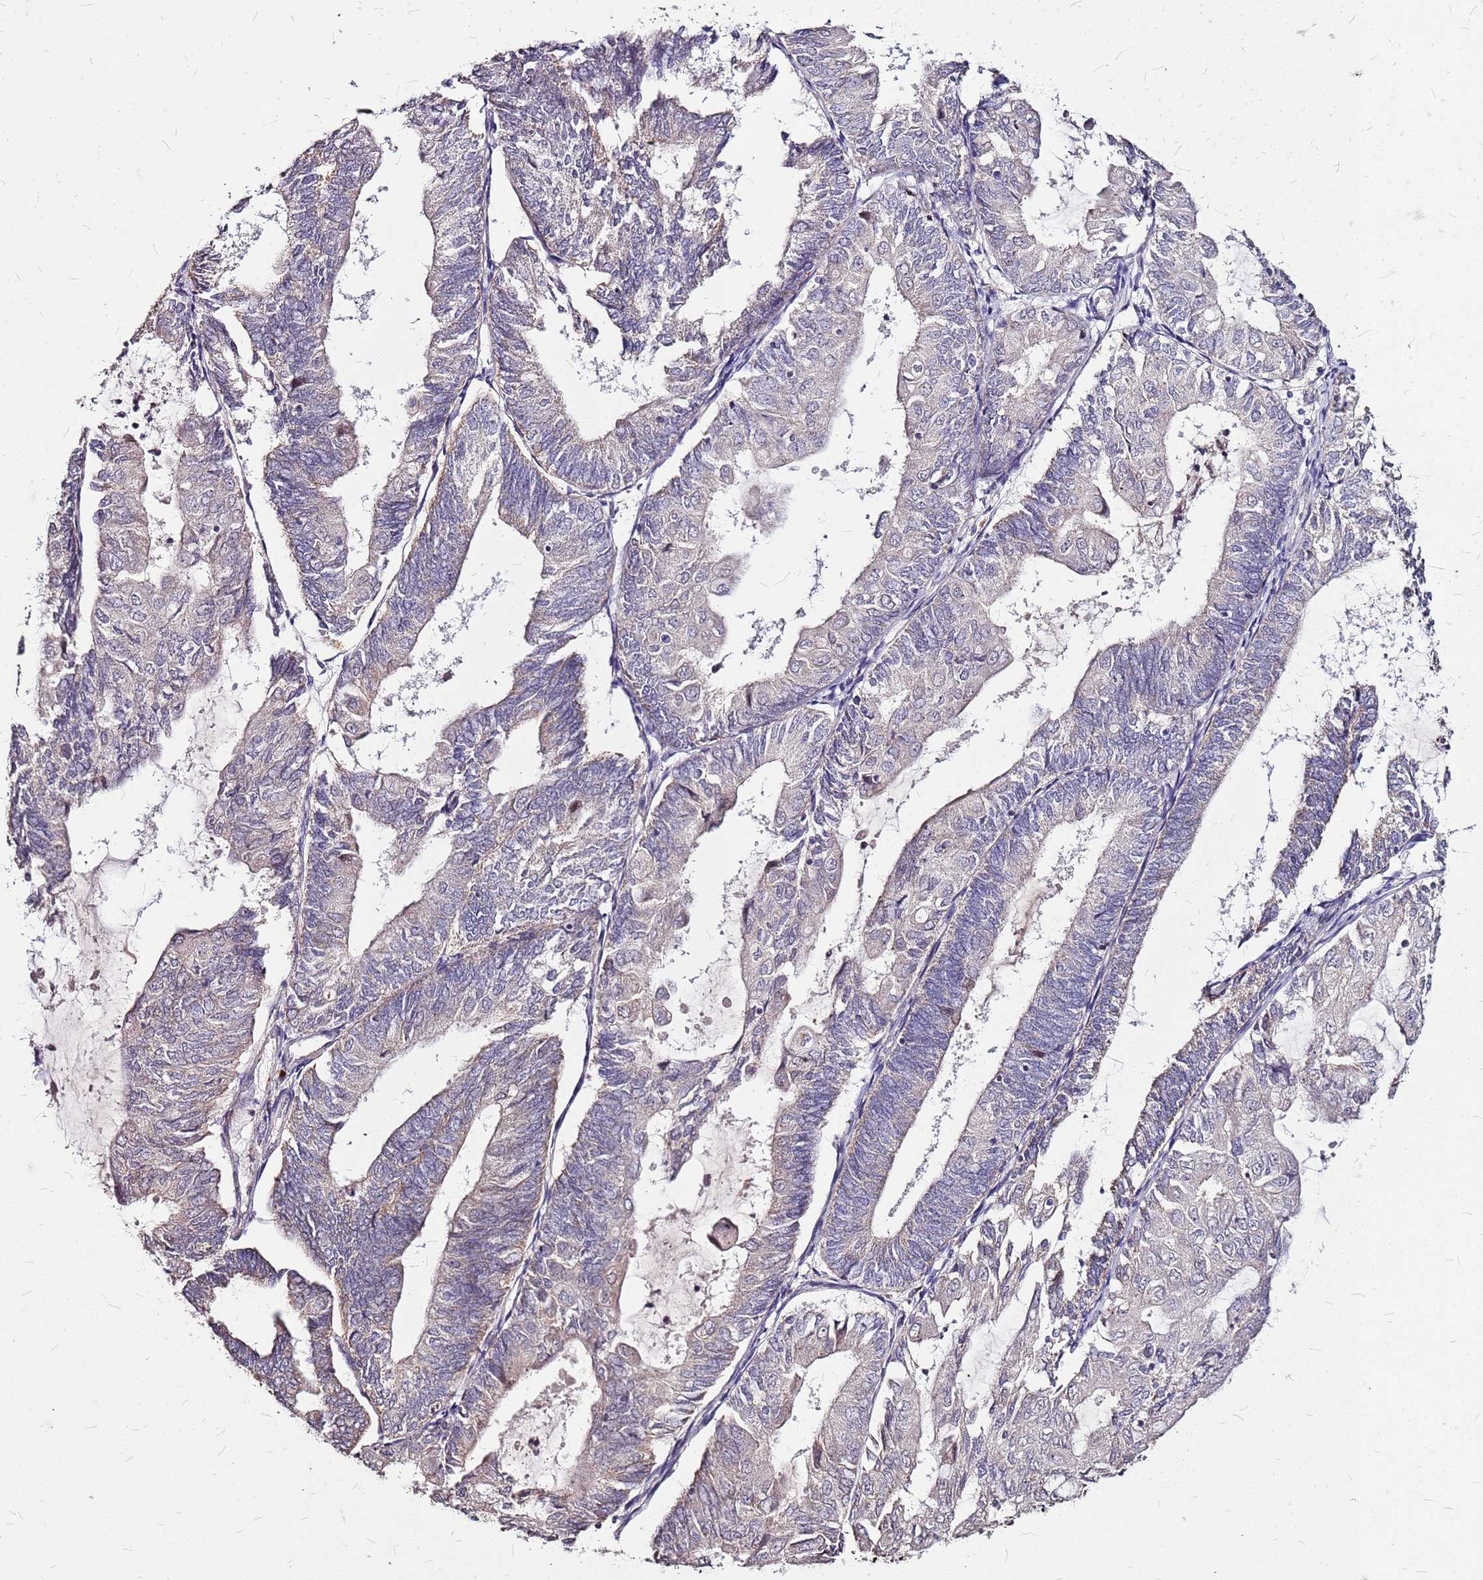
{"staining": {"intensity": "weak", "quantity": "<25%", "location": "cytoplasmic/membranous"}, "tissue": "endometrial cancer", "cell_type": "Tumor cells", "image_type": "cancer", "snomed": [{"axis": "morphology", "description": "Adenocarcinoma, NOS"}, {"axis": "topography", "description": "Endometrium"}], "caption": "Endometrial adenocarcinoma was stained to show a protein in brown. There is no significant staining in tumor cells.", "gene": "DCDC2C", "patient": {"sex": "female", "age": 81}}